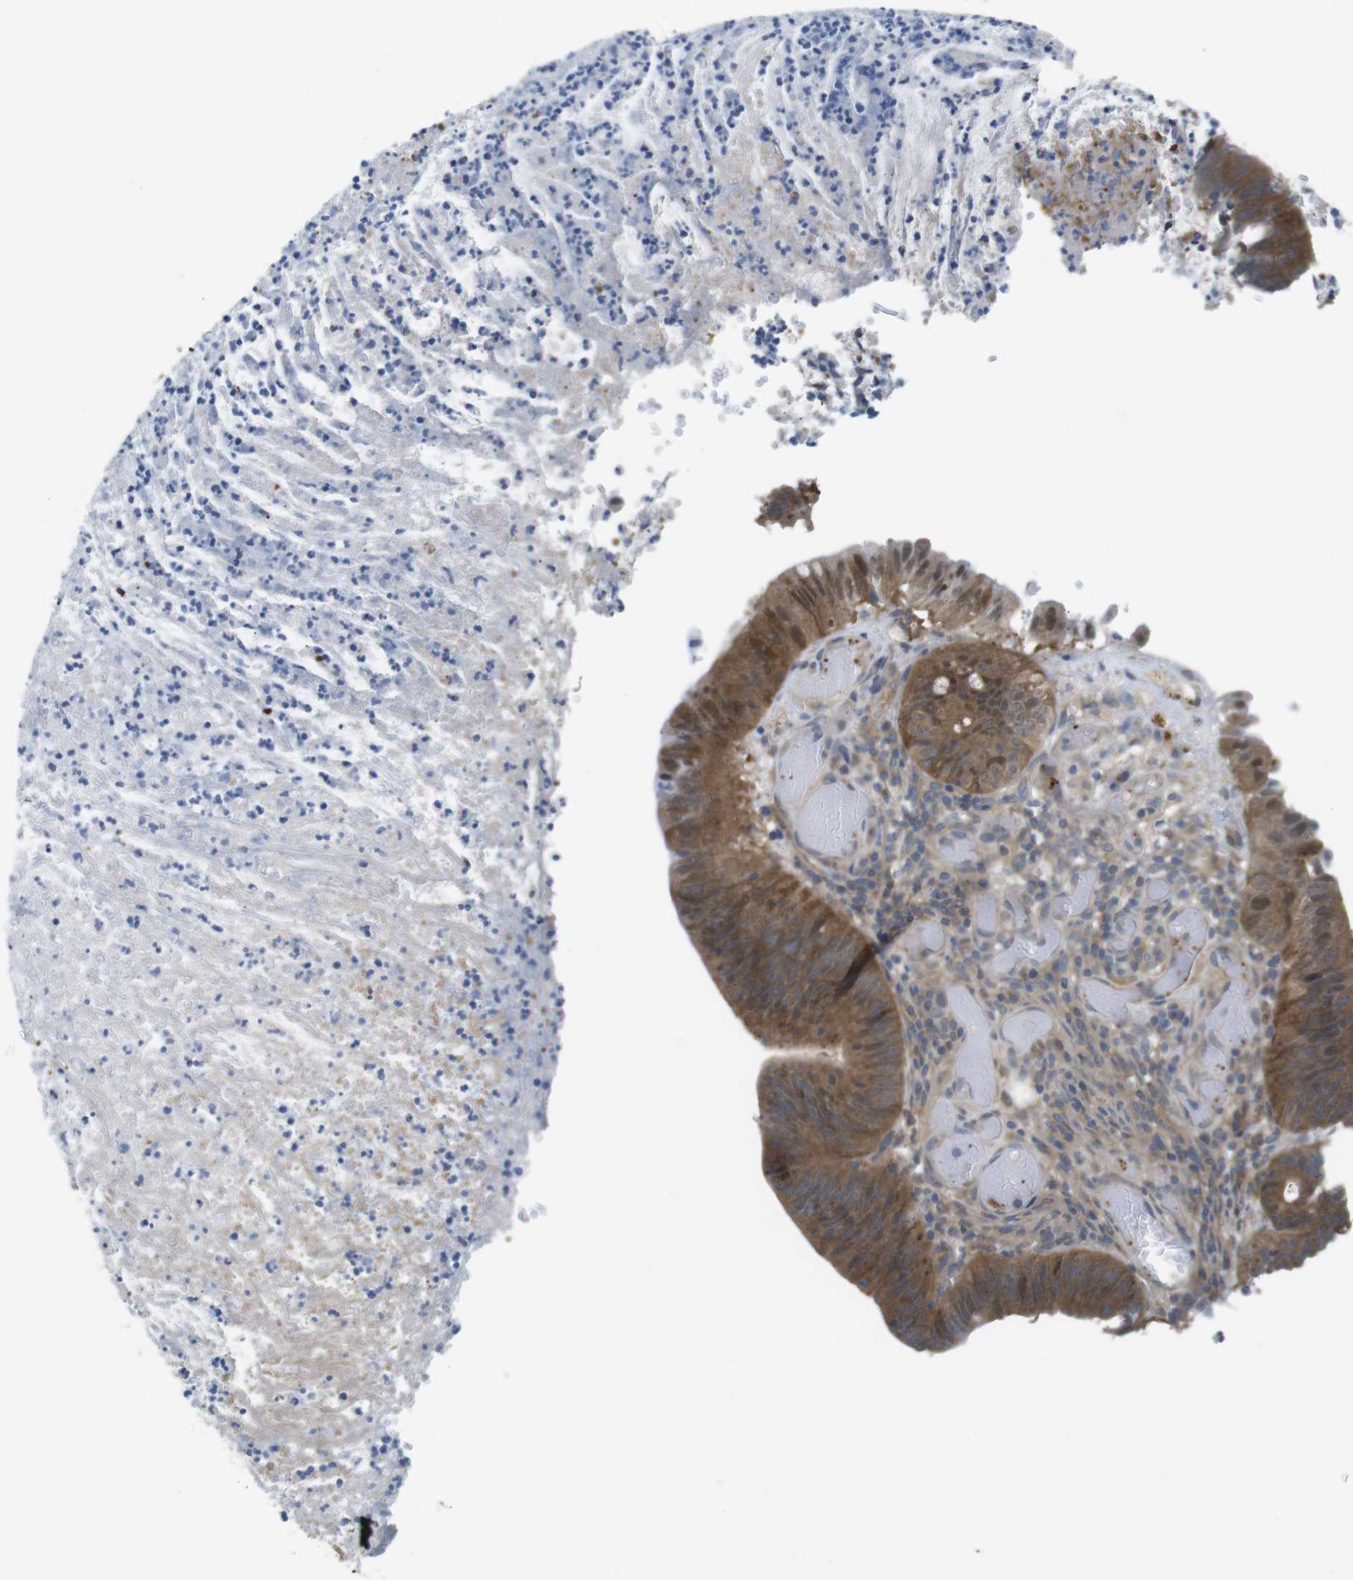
{"staining": {"intensity": "moderate", "quantity": ">75%", "location": "cytoplasmic/membranous"}, "tissue": "colorectal cancer", "cell_type": "Tumor cells", "image_type": "cancer", "snomed": [{"axis": "morphology", "description": "Adenocarcinoma, NOS"}, {"axis": "topography", "description": "Rectum"}], "caption": "Immunohistochemical staining of human colorectal cancer (adenocarcinoma) reveals medium levels of moderate cytoplasmic/membranous expression in about >75% of tumor cells.", "gene": "CASP2", "patient": {"sex": "female", "age": 66}}